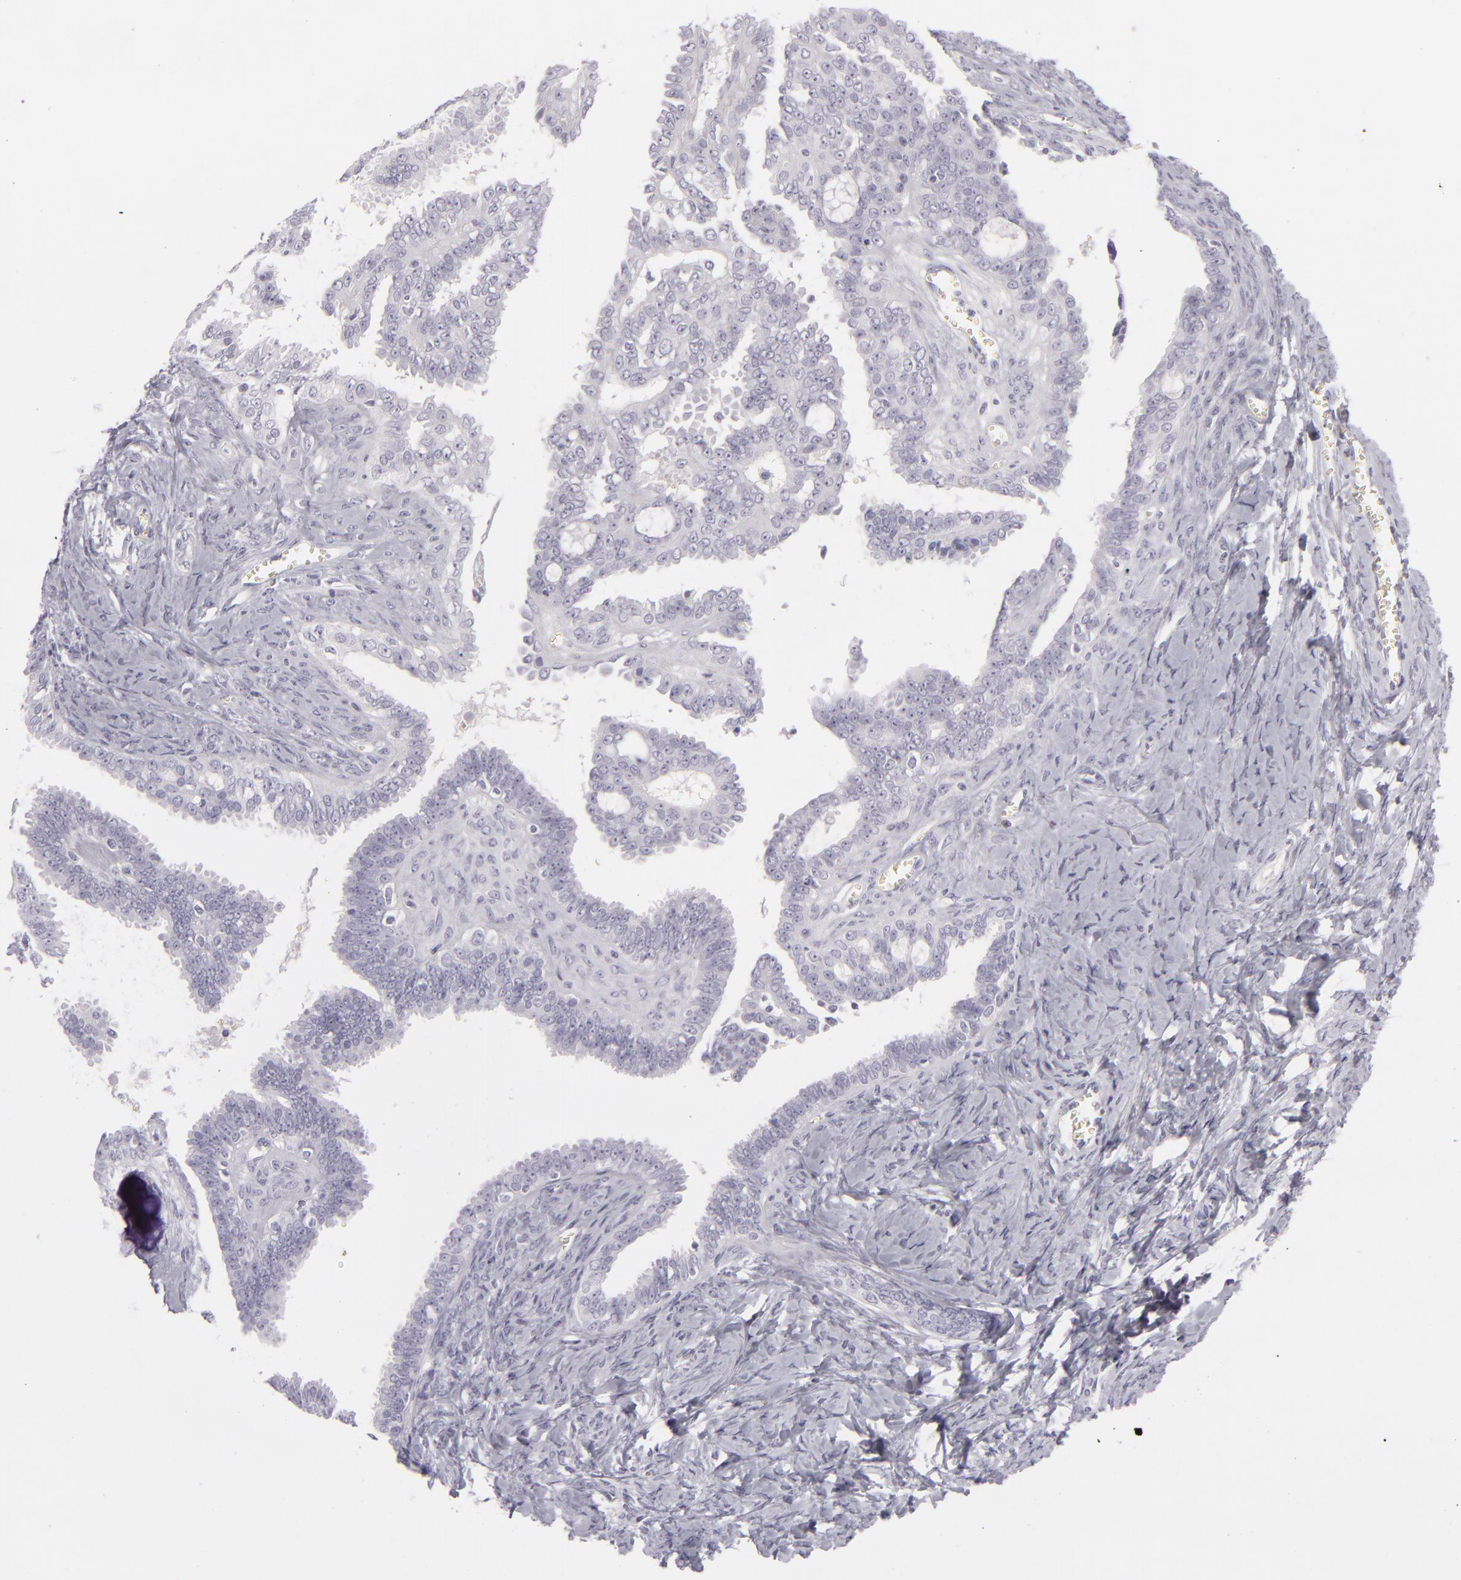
{"staining": {"intensity": "negative", "quantity": "none", "location": "none"}, "tissue": "ovarian cancer", "cell_type": "Tumor cells", "image_type": "cancer", "snomed": [{"axis": "morphology", "description": "Cystadenocarcinoma, serous, NOS"}, {"axis": "topography", "description": "Ovary"}], "caption": "A high-resolution image shows immunohistochemistry staining of ovarian cancer, which exhibits no significant staining in tumor cells. (Stains: DAB immunohistochemistry (IHC) with hematoxylin counter stain, Microscopy: brightfield microscopy at high magnification).", "gene": "CDX2", "patient": {"sex": "female", "age": 71}}